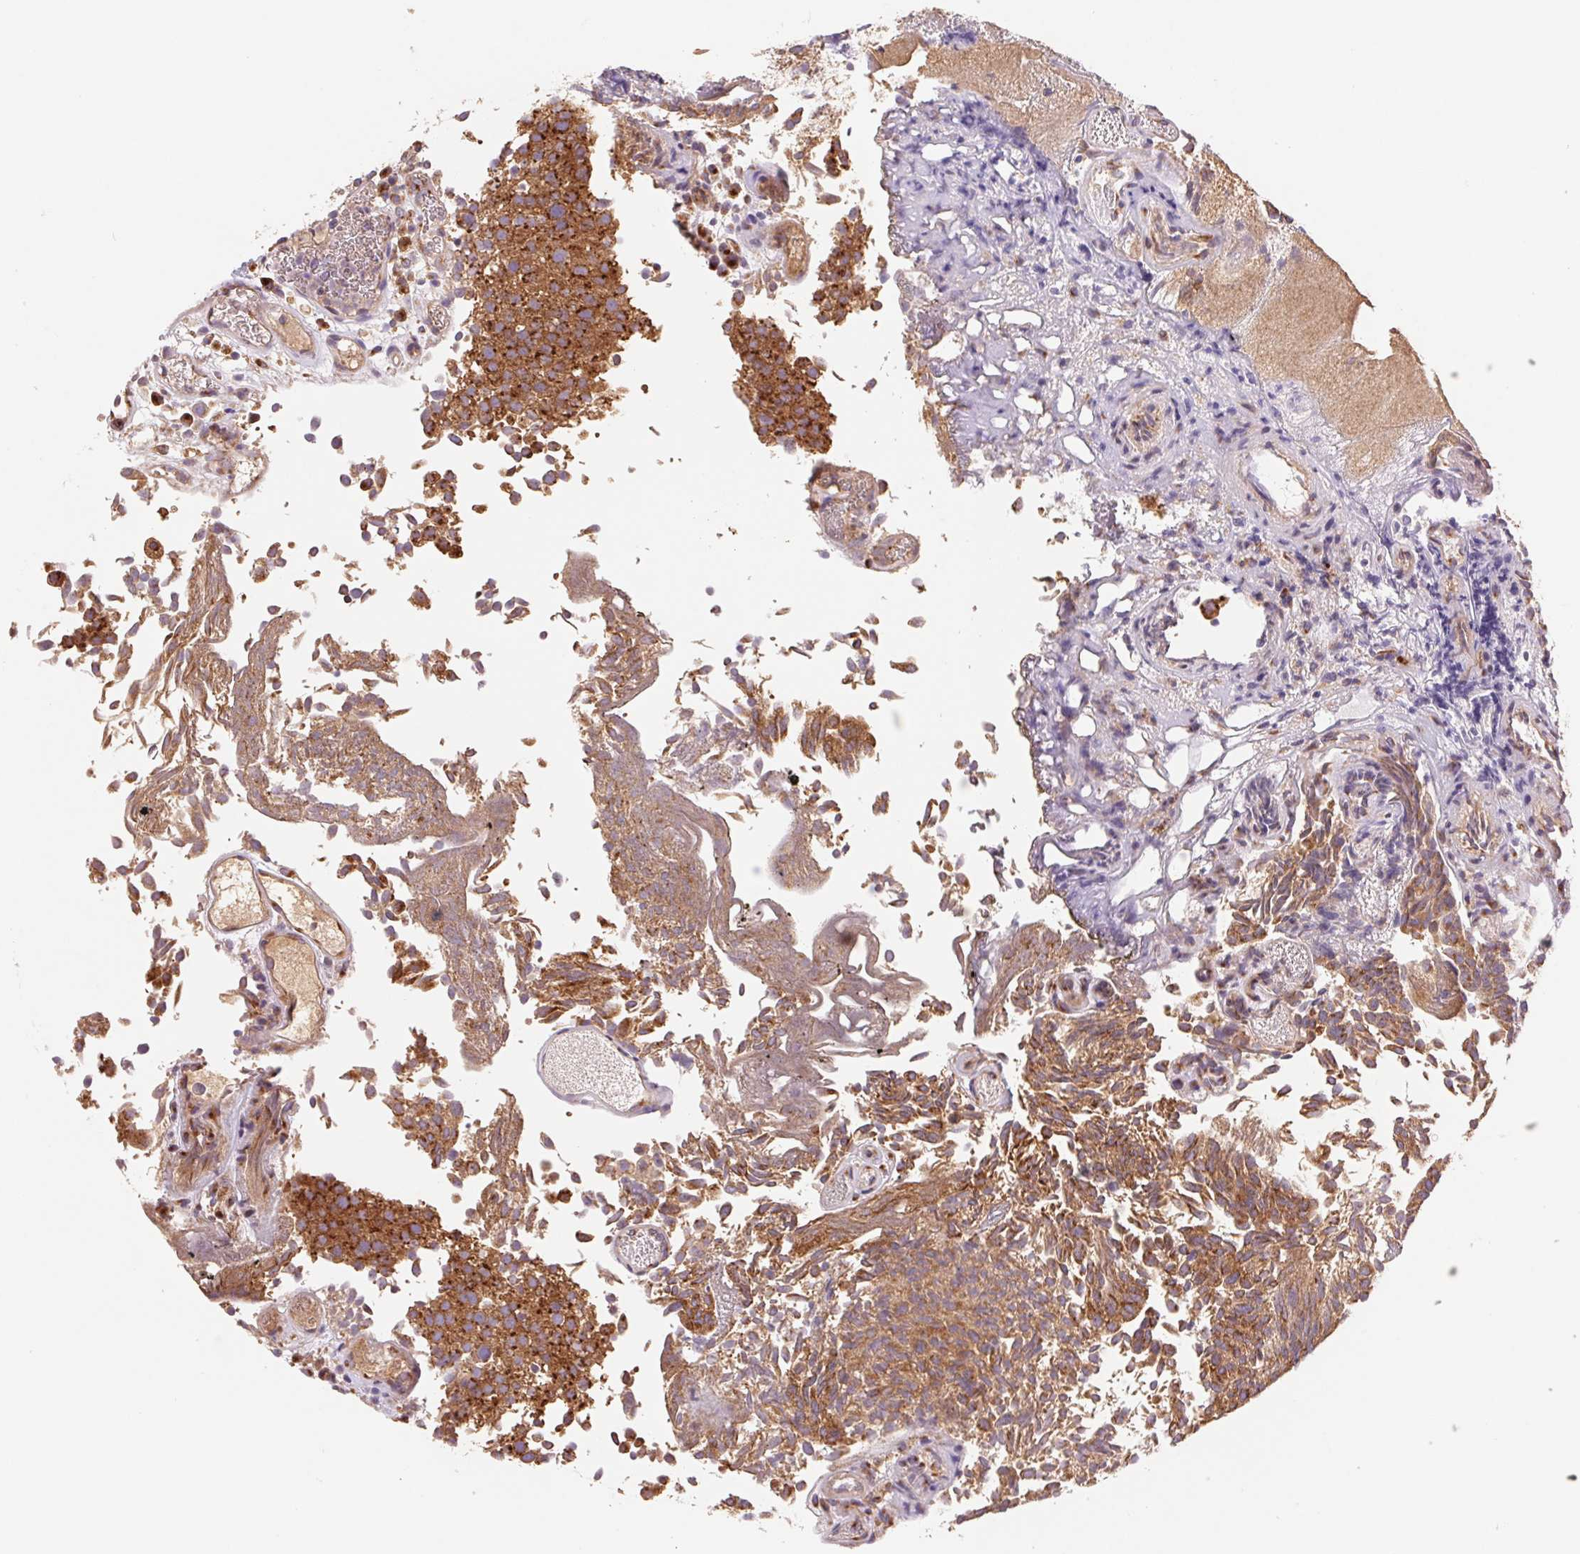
{"staining": {"intensity": "moderate", "quantity": ">75%", "location": "cytoplasmic/membranous"}, "tissue": "urothelial cancer", "cell_type": "Tumor cells", "image_type": "cancer", "snomed": [{"axis": "morphology", "description": "Urothelial carcinoma, Low grade"}, {"axis": "topography", "description": "Urinary bladder"}], "caption": "IHC image of urothelial cancer stained for a protein (brown), which shows medium levels of moderate cytoplasmic/membranous expression in approximately >75% of tumor cells.", "gene": "RAB1A", "patient": {"sex": "female", "age": 79}}